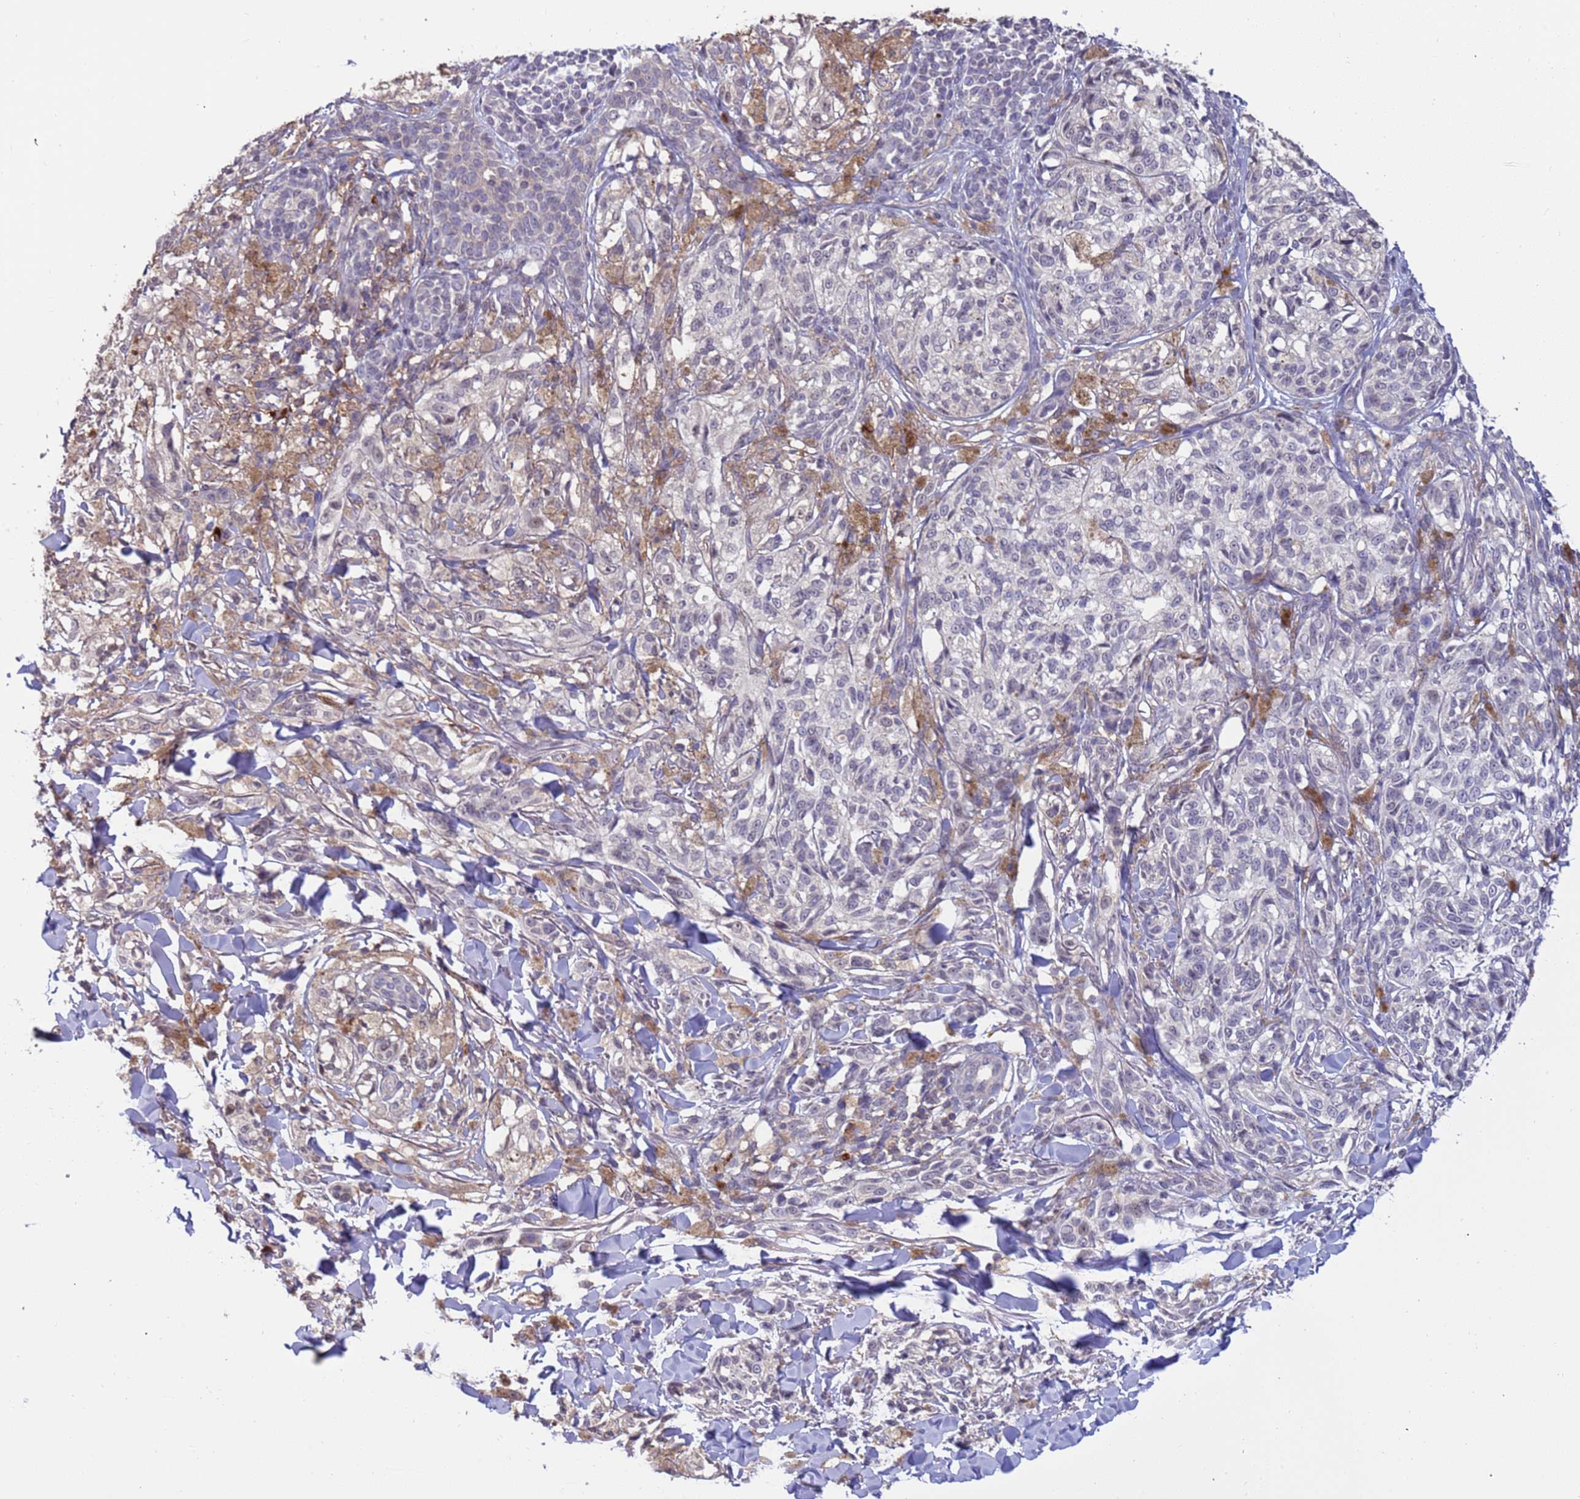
{"staining": {"intensity": "negative", "quantity": "none", "location": "none"}, "tissue": "melanoma", "cell_type": "Tumor cells", "image_type": "cancer", "snomed": [{"axis": "morphology", "description": "Malignant melanoma, NOS"}, {"axis": "topography", "description": "Skin of upper extremity"}], "caption": "Tumor cells are negative for brown protein staining in melanoma. Brightfield microscopy of immunohistochemistry stained with DAB (3,3'-diaminobenzidine) (brown) and hematoxylin (blue), captured at high magnification.", "gene": "AMPD3", "patient": {"sex": "male", "age": 40}}